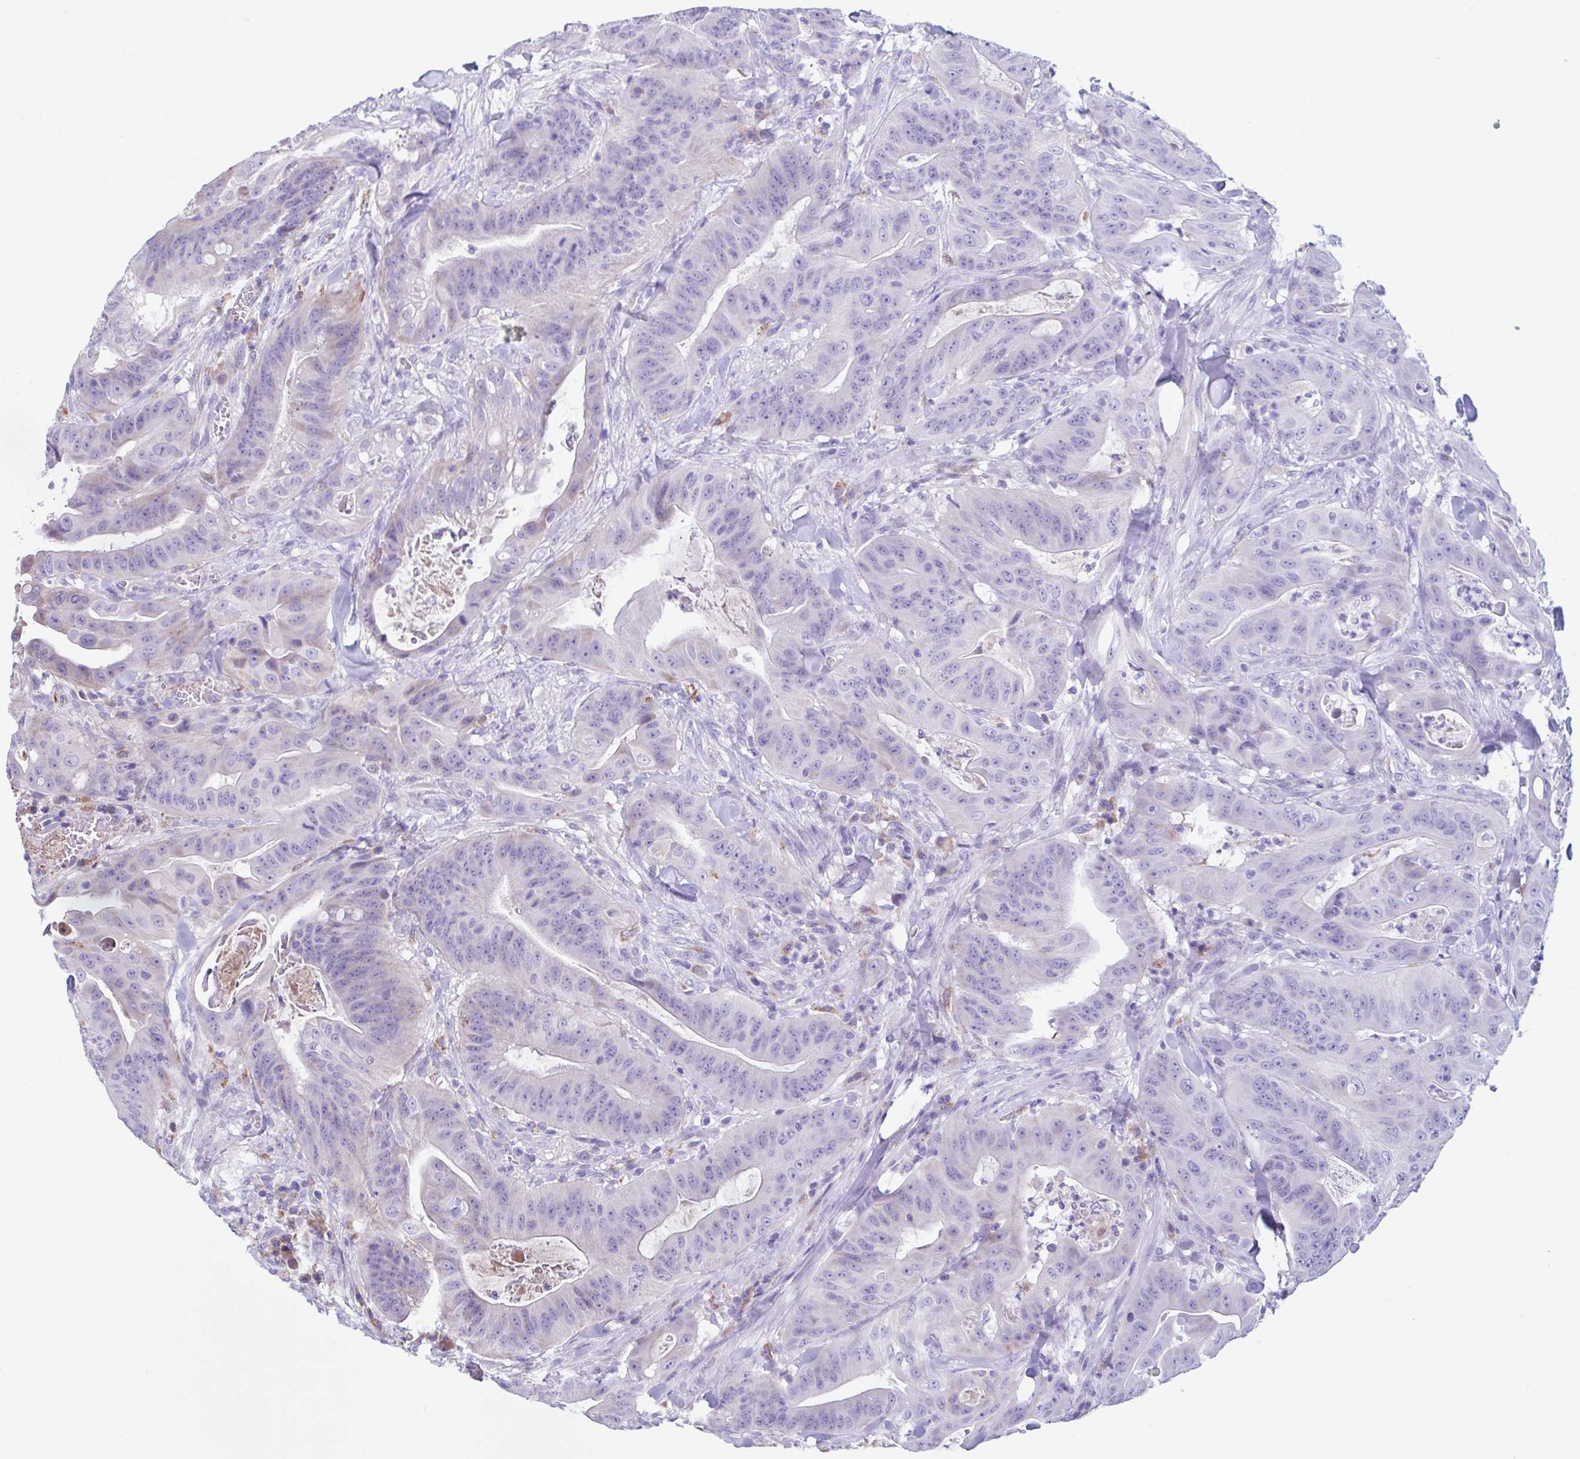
{"staining": {"intensity": "negative", "quantity": "none", "location": "none"}, "tissue": "colorectal cancer", "cell_type": "Tumor cells", "image_type": "cancer", "snomed": [{"axis": "morphology", "description": "Adenocarcinoma, NOS"}, {"axis": "topography", "description": "Colon"}], "caption": "A high-resolution micrograph shows immunohistochemistry (IHC) staining of colorectal cancer (adenocarcinoma), which displays no significant positivity in tumor cells. Brightfield microscopy of immunohistochemistry stained with DAB (brown) and hematoxylin (blue), captured at high magnification.", "gene": "F13B", "patient": {"sex": "male", "age": 33}}